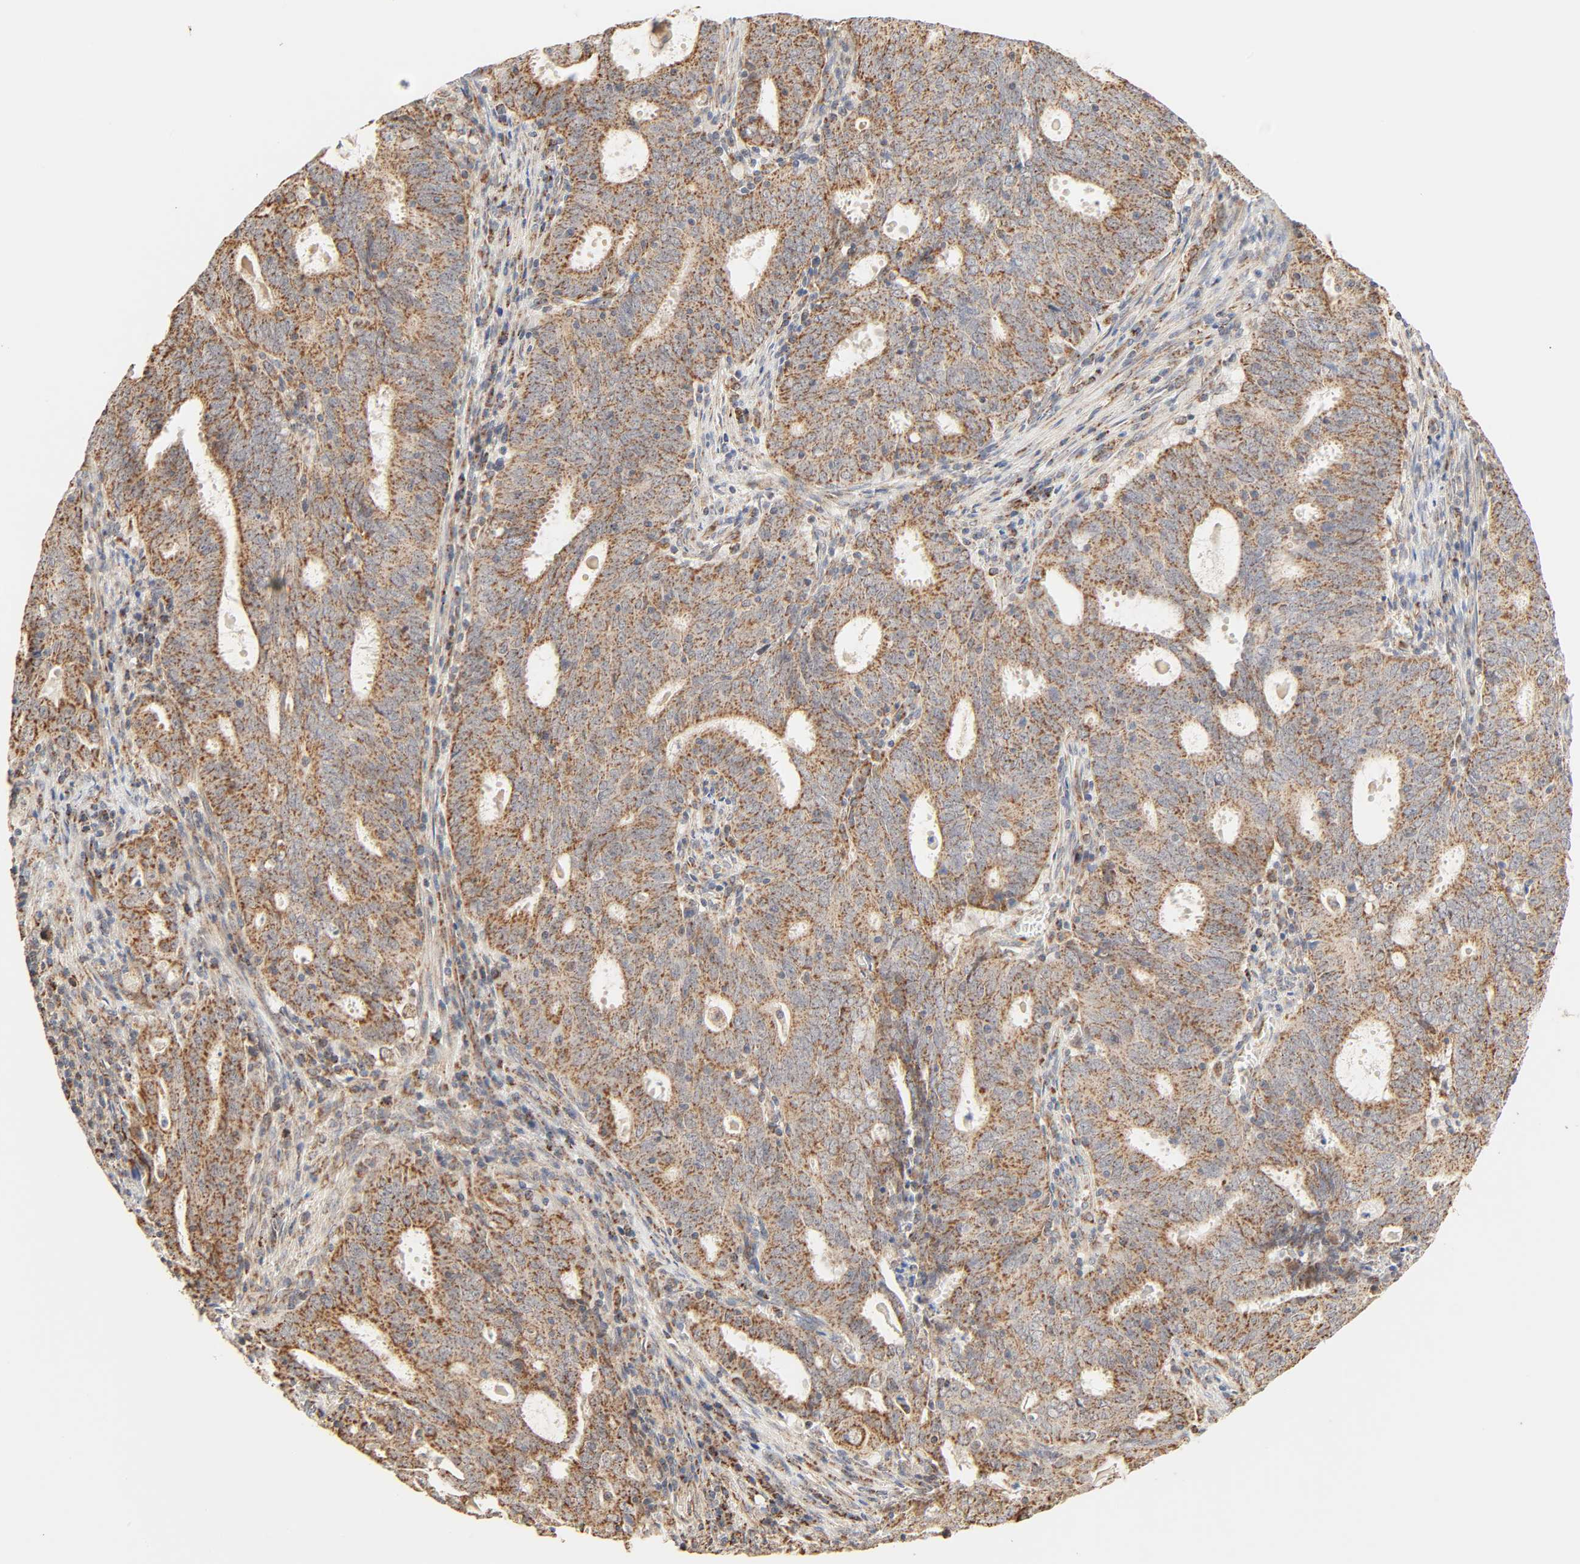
{"staining": {"intensity": "moderate", "quantity": ">75%", "location": "cytoplasmic/membranous"}, "tissue": "cervical cancer", "cell_type": "Tumor cells", "image_type": "cancer", "snomed": [{"axis": "morphology", "description": "Adenocarcinoma, NOS"}, {"axis": "topography", "description": "Cervix"}], "caption": "IHC image of cervical cancer (adenocarcinoma) stained for a protein (brown), which shows medium levels of moderate cytoplasmic/membranous staining in approximately >75% of tumor cells.", "gene": "ZMAT5", "patient": {"sex": "female", "age": 44}}